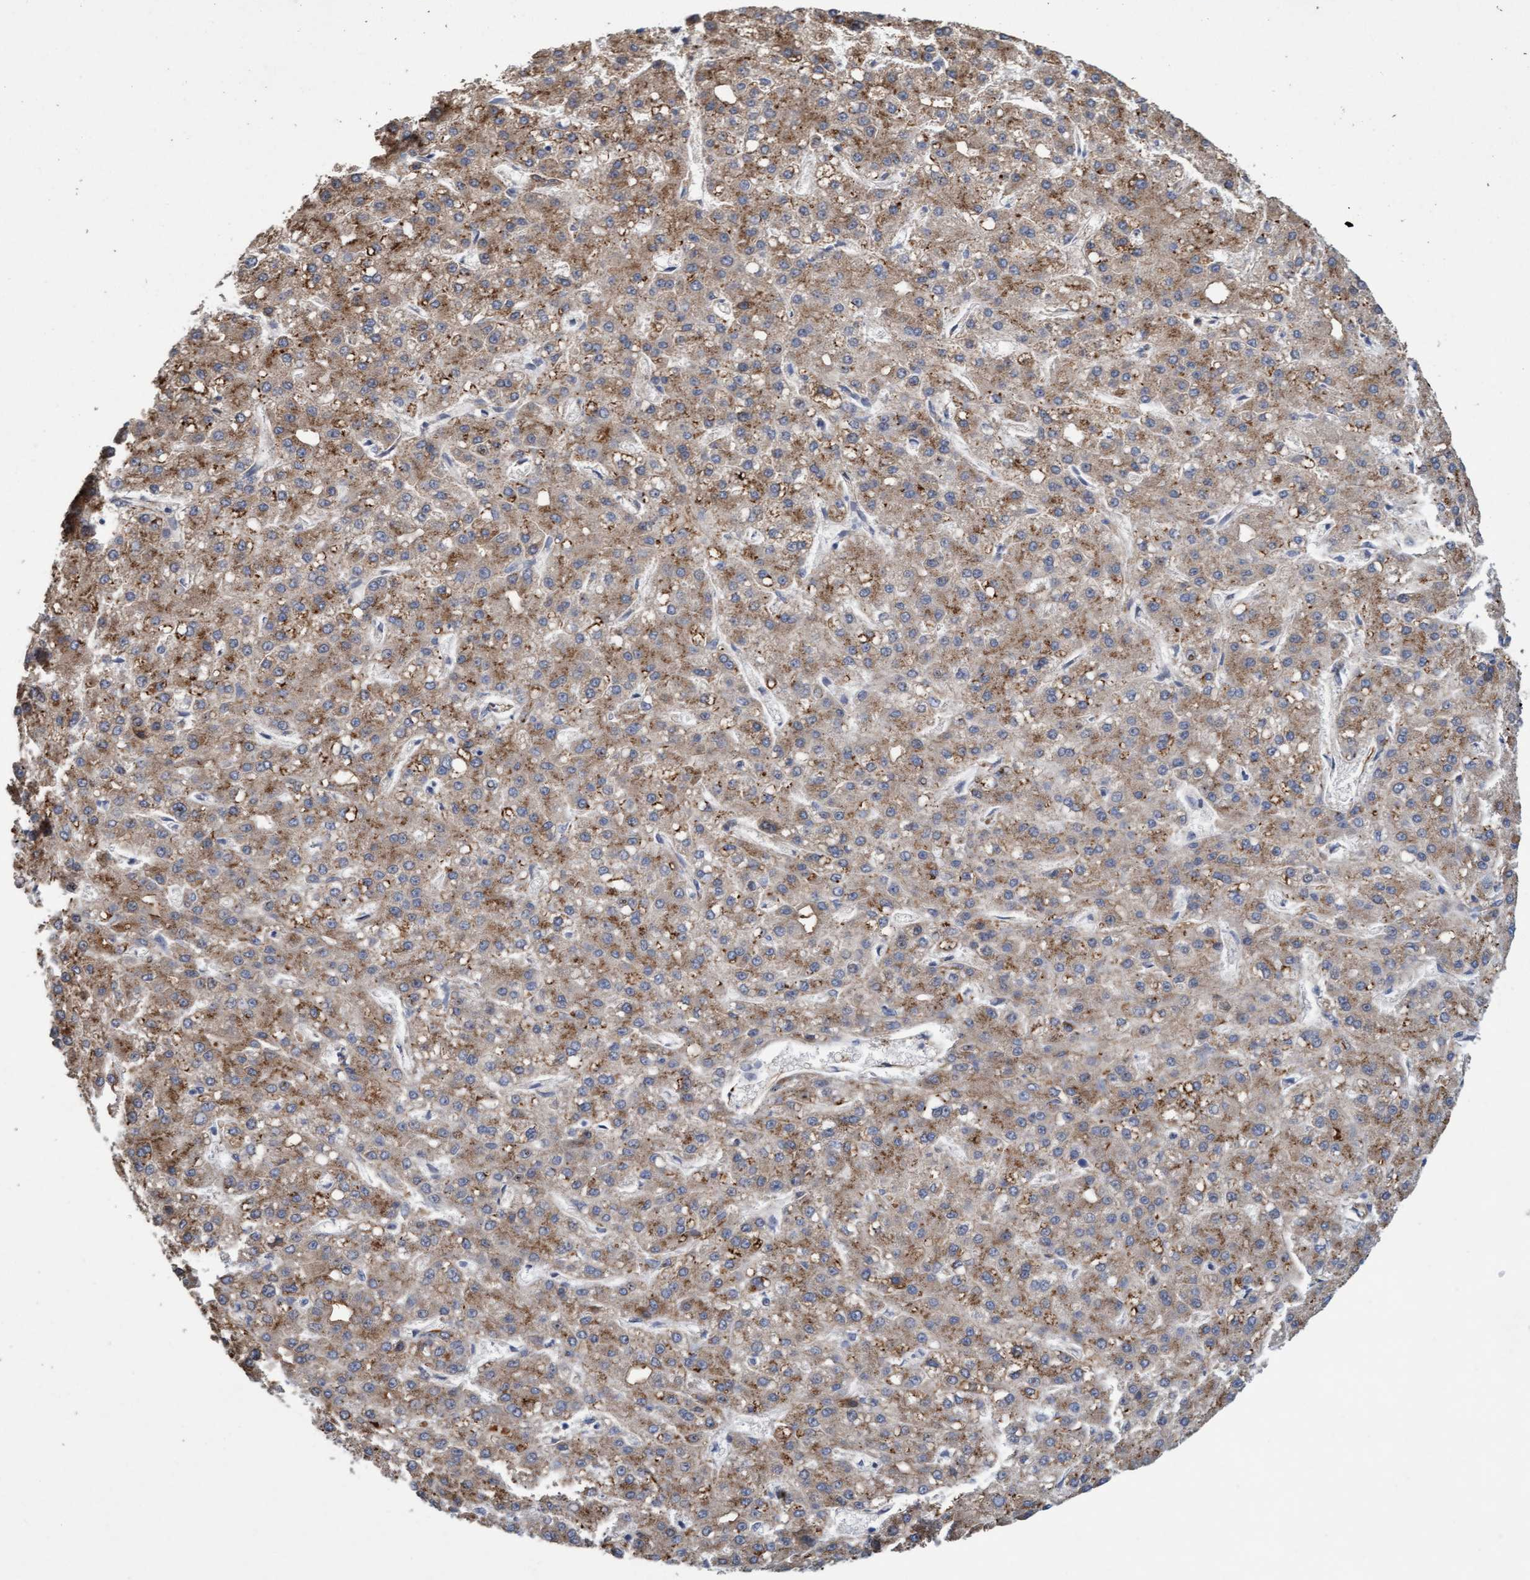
{"staining": {"intensity": "weak", "quantity": ">75%", "location": "cytoplasmic/membranous"}, "tissue": "liver cancer", "cell_type": "Tumor cells", "image_type": "cancer", "snomed": [{"axis": "morphology", "description": "Carcinoma, Hepatocellular, NOS"}, {"axis": "topography", "description": "Liver"}], "caption": "The photomicrograph shows immunohistochemical staining of hepatocellular carcinoma (liver). There is weak cytoplasmic/membranous staining is appreciated in approximately >75% of tumor cells. (DAB IHC, brown staining for protein, blue staining for nuclei).", "gene": "DDHD2", "patient": {"sex": "male", "age": 67}}